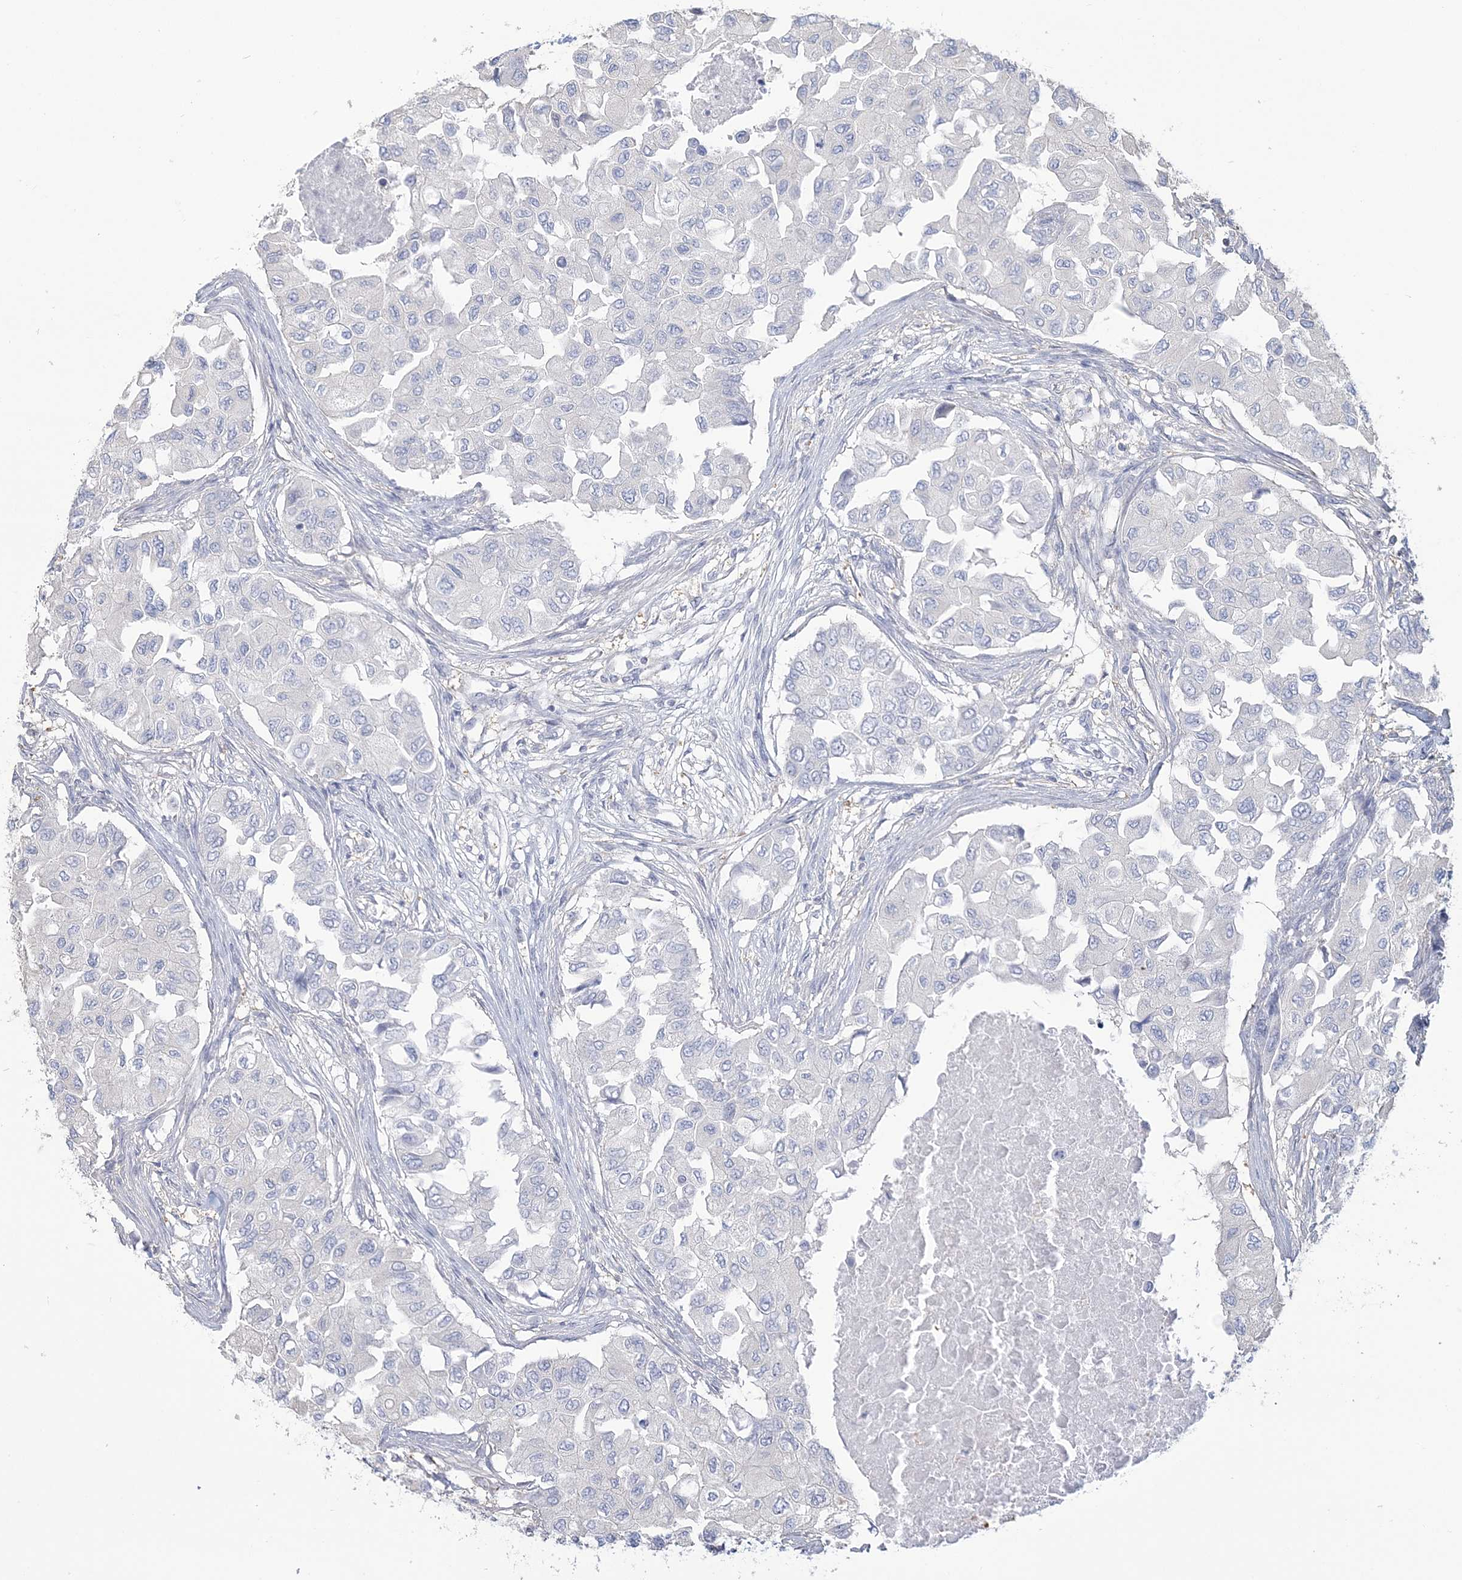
{"staining": {"intensity": "negative", "quantity": "none", "location": "none"}, "tissue": "breast cancer", "cell_type": "Tumor cells", "image_type": "cancer", "snomed": [{"axis": "morphology", "description": "Normal tissue, NOS"}, {"axis": "morphology", "description": "Duct carcinoma"}, {"axis": "topography", "description": "Breast"}], "caption": "DAB immunohistochemical staining of human breast cancer shows no significant positivity in tumor cells. Brightfield microscopy of IHC stained with DAB (3,3'-diaminobenzidine) (brown) and hematoxylin (blue), captured at high magnification.", "gene": "ANKS1A", "patient": {"sex": "female", "age": 49}}